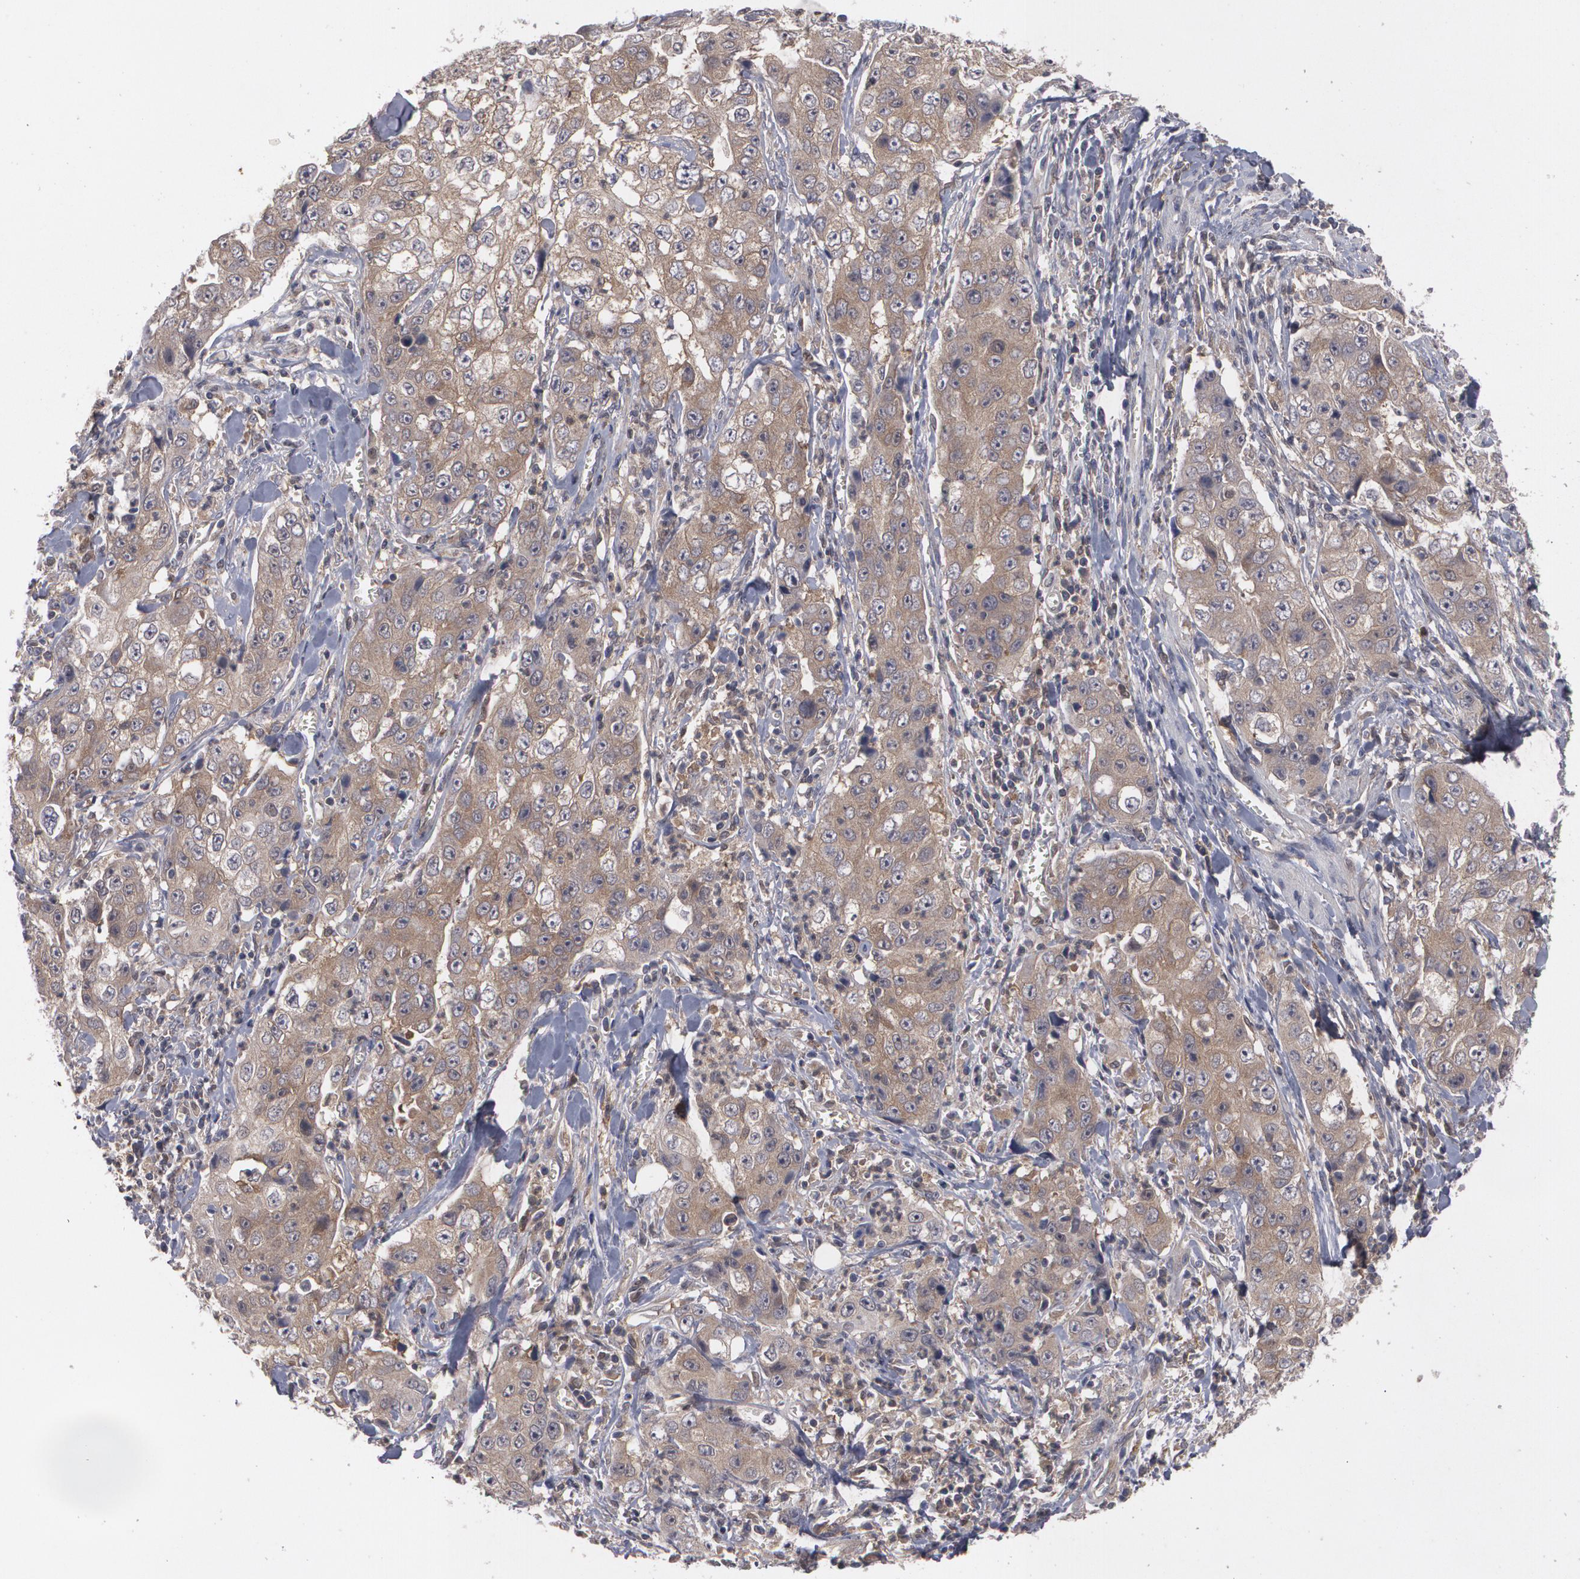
{"staining": {"intensity": "weak", "quantity": ">75%", "location": "cytoplasmic/membranous"}, "tissue": "lung cancer", "cell_type": "Tumor cells", "image_type": "cancer", "snomed": [{"axis": "morphology", "description": "Squamous cell carcinoma, NOS"}, {"axis": "topography", "description": "Lung"}], "caption": "IHC (DAB) staining of human lung cancer (squamous cell carcinoma) demonstrates weak cytoplasmic/membranous protein positivity in about >75% of tumor cells.", "gene": "HTT", "patient": {"sex": "male", "age": 64}}